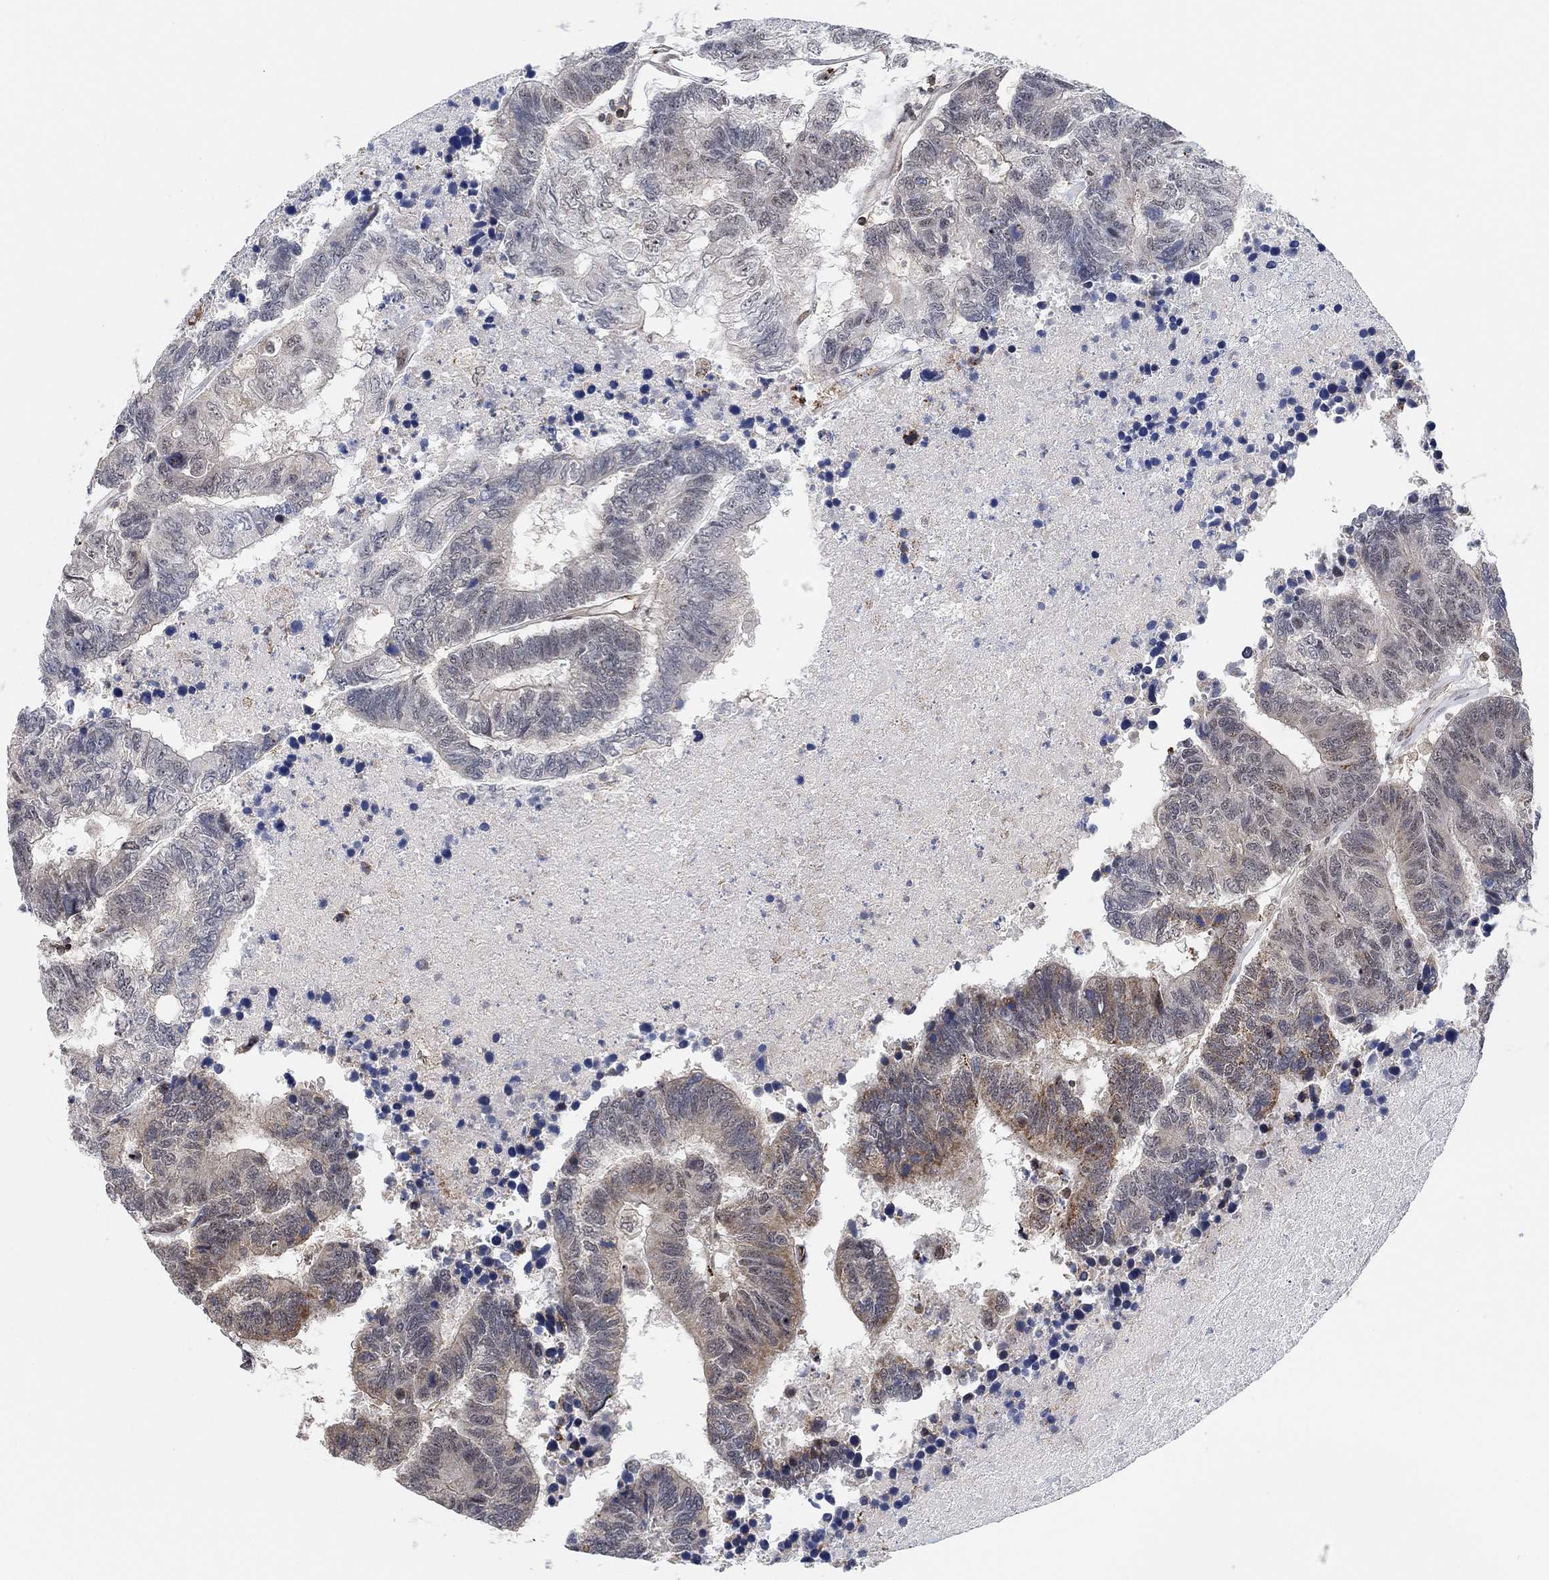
{"staining": {"intensity": "moderate", "quantity": "<25%", "location": "cytoplasmic/membranous"}, "tissue": "colorectal cancer", "cell_type": "Tumor cells", "image_type": "cancer", "snomed": [{"axis": "morphology", "description": "Adenocarcinoma, NOS"}, {"axis": "topography", "description": "Colon"}], "caption": "Brown immunohistochemical staining in colorectal adenocarcinoma shows moderate cytoplasmic/membranous staining in approximately <25% of tumor cells.", "gene": "PWWP2B", "patient": {"sex": "female", "age": 48}}